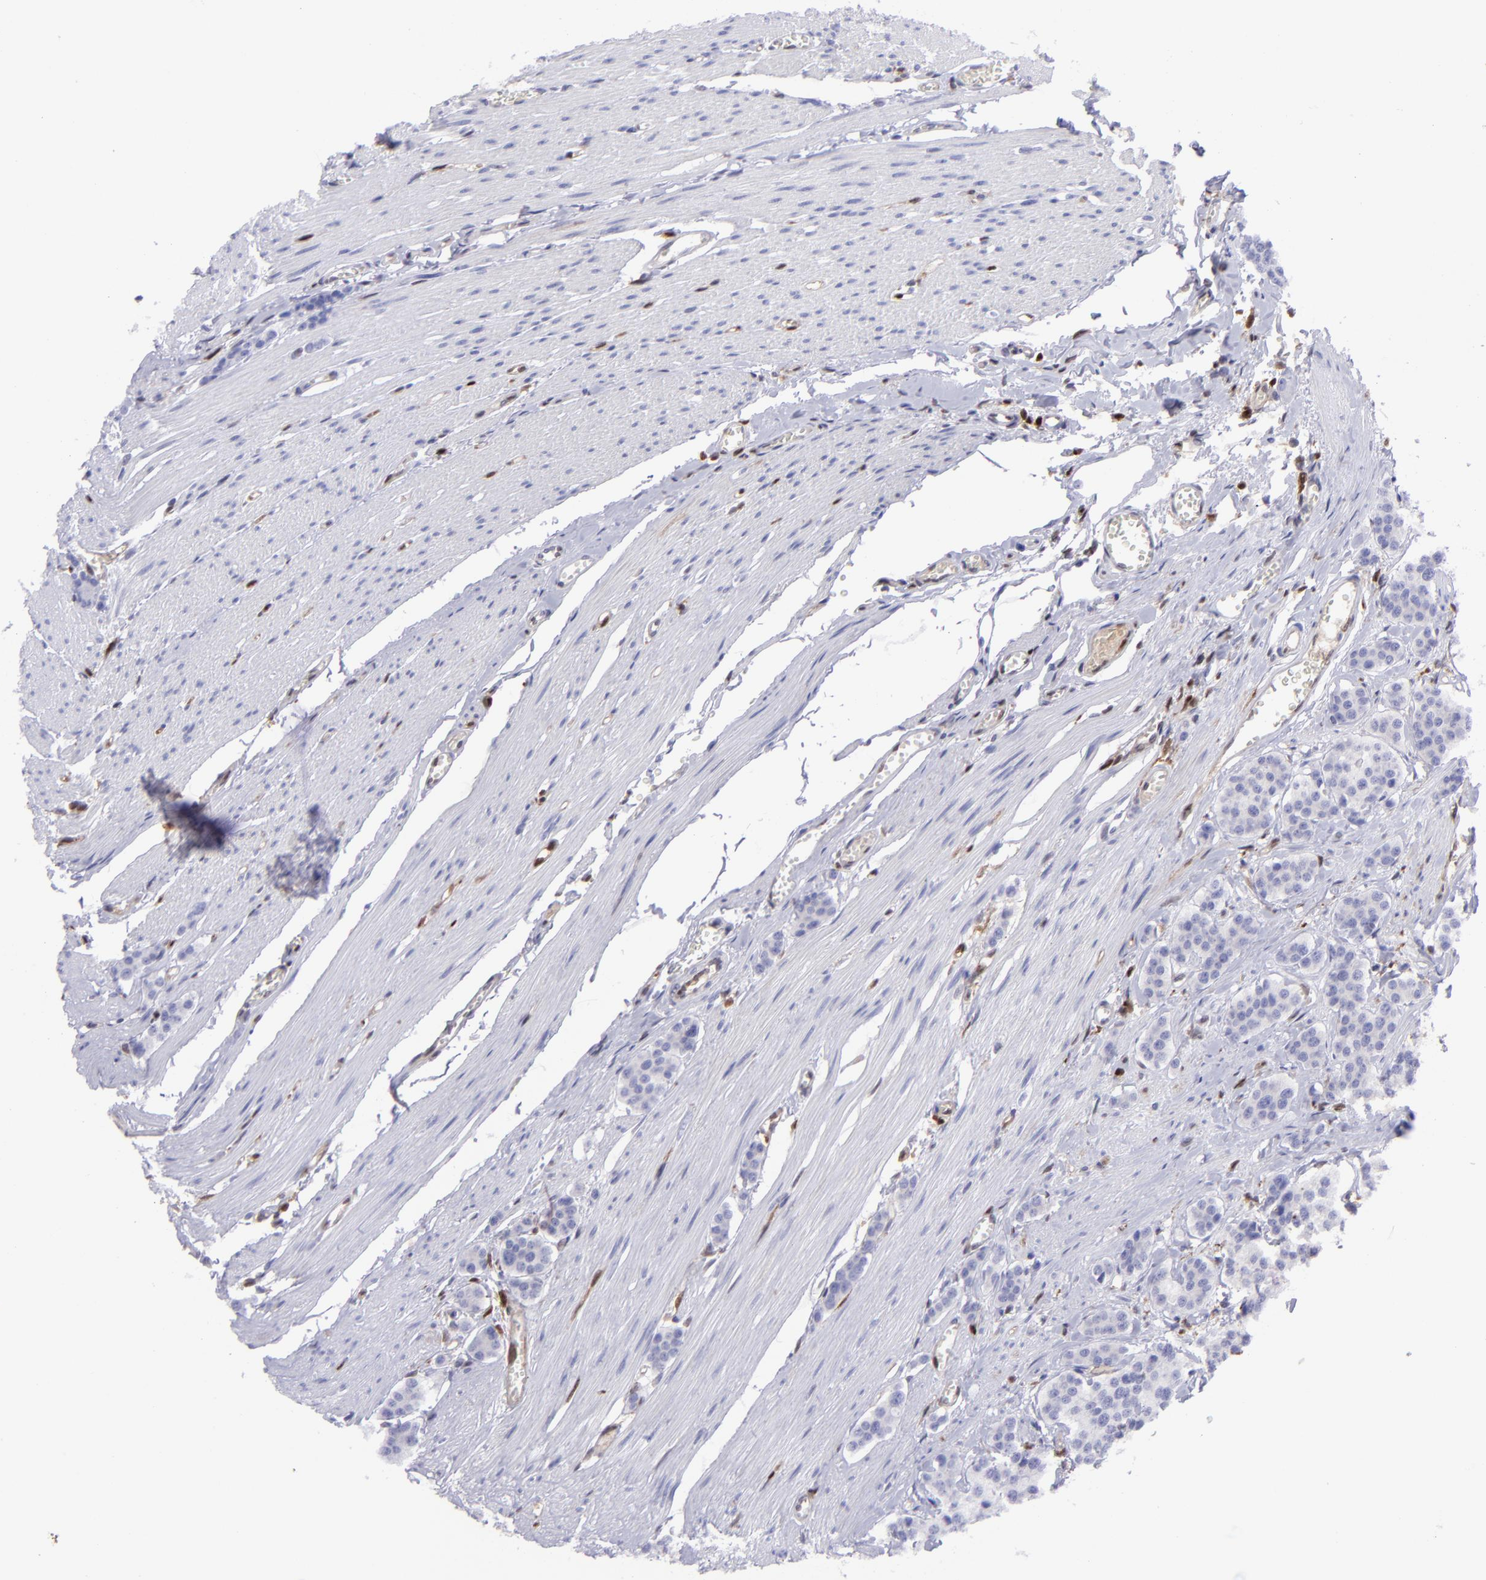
{"staining": {"intensity": "negative", "quantity": "none", "location": "none"}, "tissue": "carcinoid", "cell_type": "Tumor cells", "image_type": "cancer", "snomed": [{"axis": "morphology", "description": "Carcinoid, malignant, NOS"}, {"axis": "topography", "description": "Small intestine"}], "caption": "DAB immunohistochemical staining of malignant carcinoid exhibits no significant positivity in tumor cells.", "gene": "TYMP", "patient": {"sex": "male", "age": 60}}